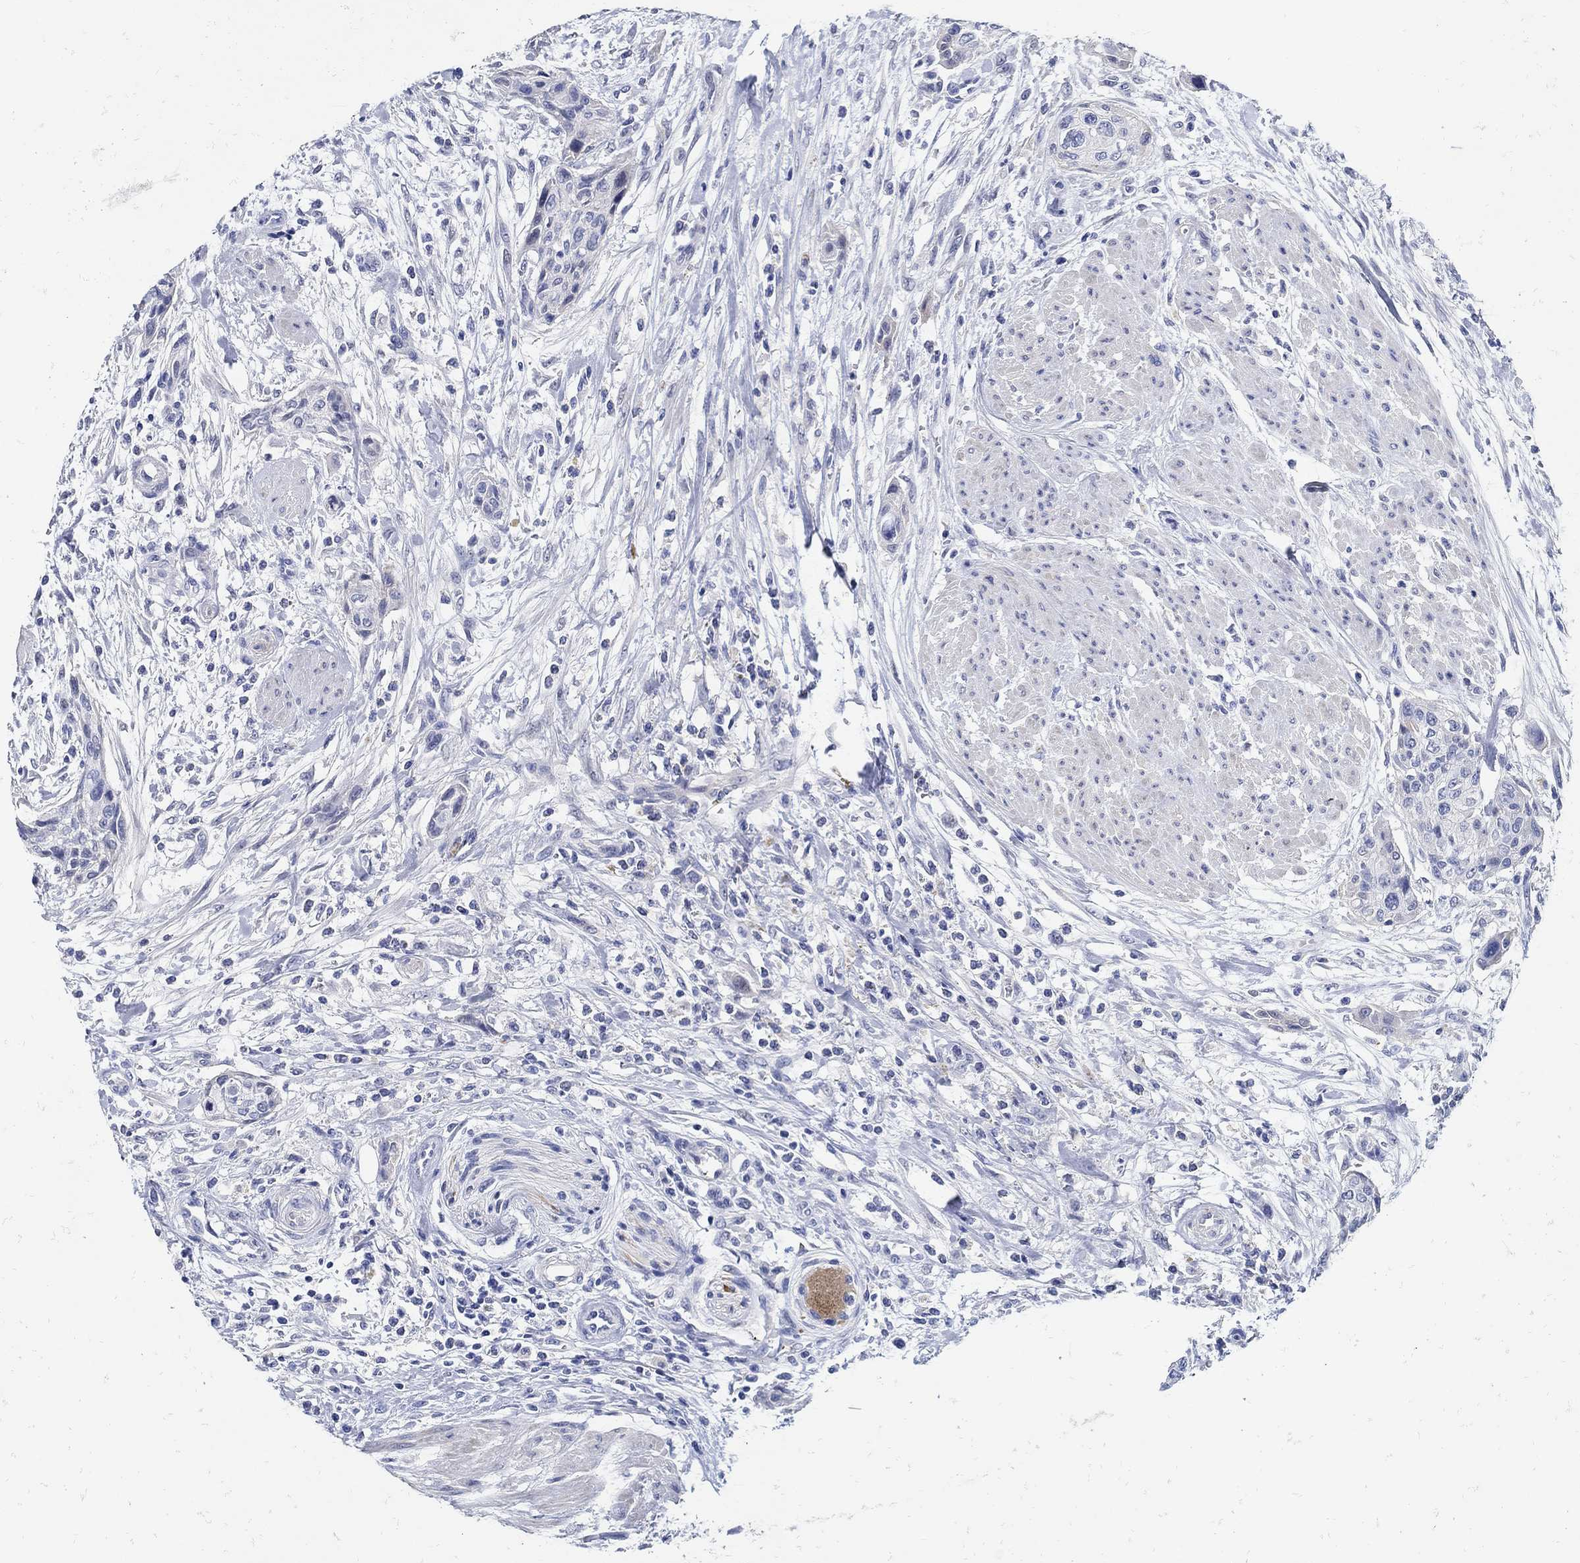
{"staining": {"intensity": "negative", "quantity": "none", "location": "none"}, "tissue": "urothelial cancer", "cell_type": "Tumor cells", "image_type": "cancer", "snomed": [{"axis": "morphology", "description": "Urothelial carcinoma, High grade"}, {"axis": "topography", "description": "Urinary bladder"}], "caption": "This histopathology image is of urothelial cancer stained with immunohistochemistry (IHC) to label a protein in brown with the nuclei are counter-stained blue. There is no staining in tumor cells.", "gene": "NOS1", "patient": {"sex": "male", "age": 35}}